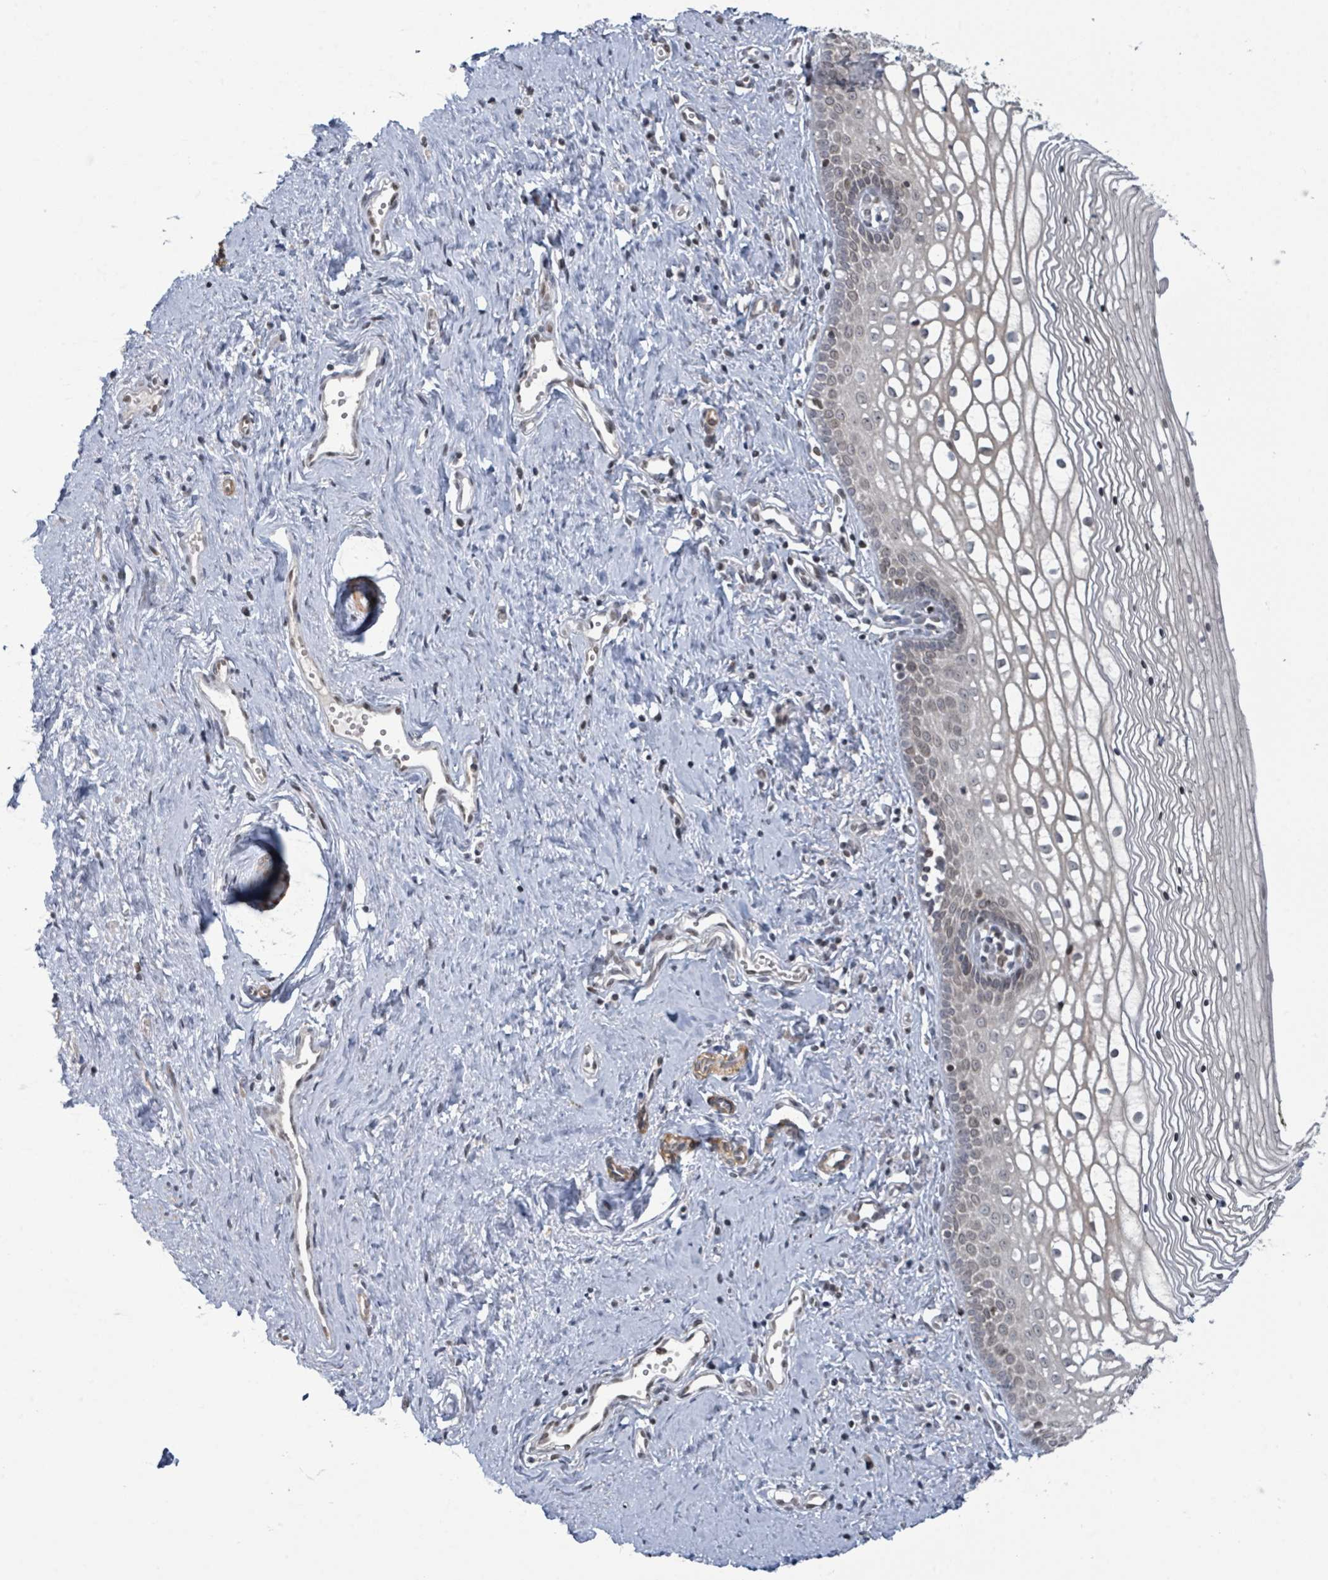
{"staining": {"intensity": "moderate", "quantity": "25%-75%", "location": "nuclear"}, "tissue": "vagina", "cell_type": "Squamous epithelial cells", "image_type": "normal", "snomed": [{"axis": "morphology", "description": "Normal tissue, NOS"}, {"axis": "topography", "description": "Vagina"}], "caption": "The immunohistochemical stain labels moderate nuclear staining in squamous epithelial cells of normal vagina. Using DAB (3,3'-diaminobenzidine) (brown) and hematoxylin (blue) stains, captured at high magnification using brightfield microscopy.", "gene": "SBF2", "patient": {"sex": "female", "age": 59}}